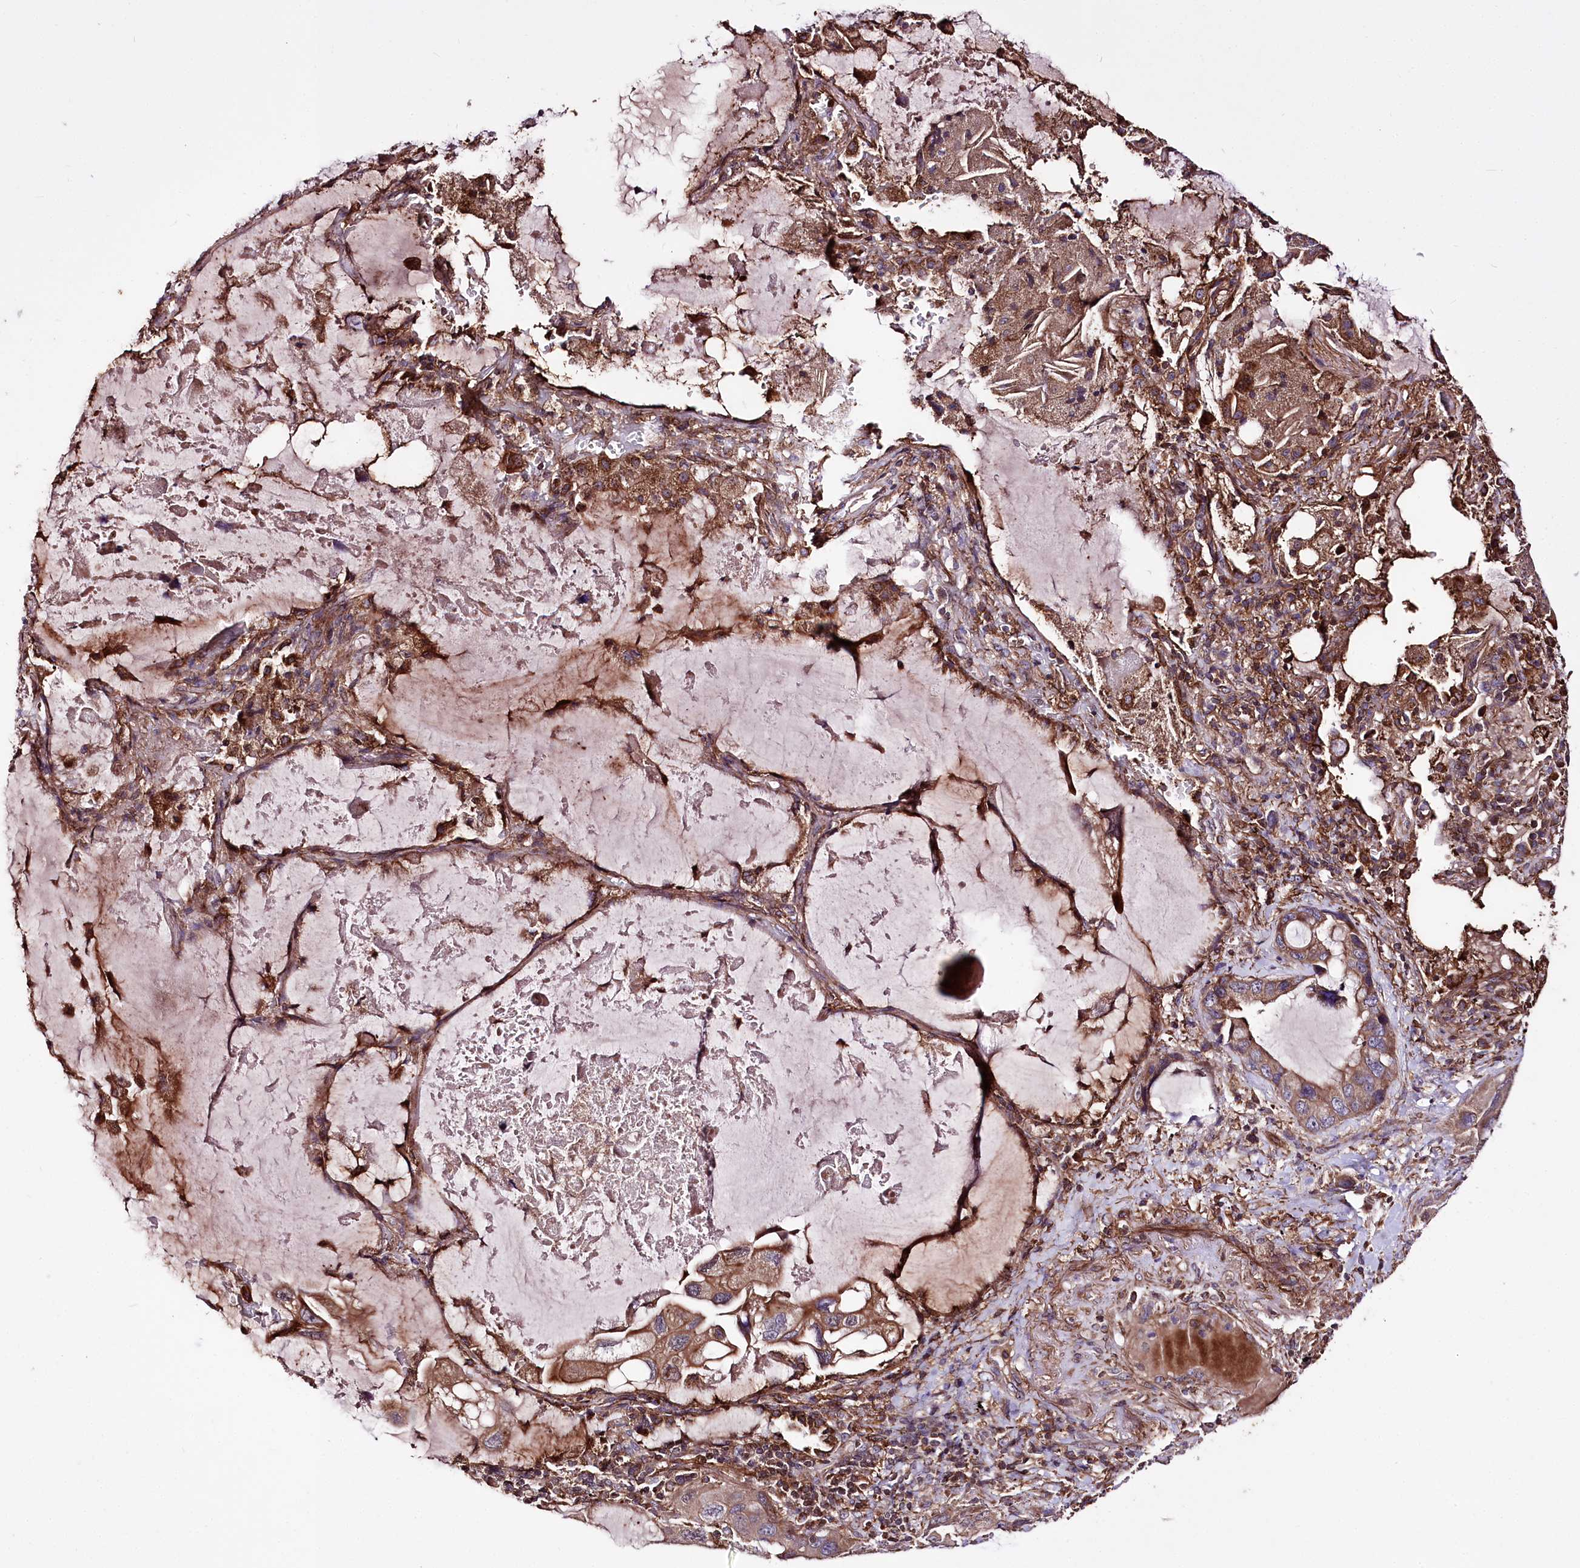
{"staining": {"intensity": "moderate", "quantity": ">75%", "location": "cytoplasmic/membranous"}, "tissue": "lung cancer", "cell_type": "Tumor cells", "image_type": "cancer", "snomed": [{"axis": "morphology", "description": "Squamous cell carcinoma, NOS"}, {"axis": "topography", "description": "Lung"}], "caption": "Lung cancer (squamous cell carcinoma) tissue displays moderate cytoplasmic/membranous positivity in about >75% of tumor cells, visualized by immunohistochemistry.", "gene": "WWC1", "patient": {"sex": "female", "age": 73}}